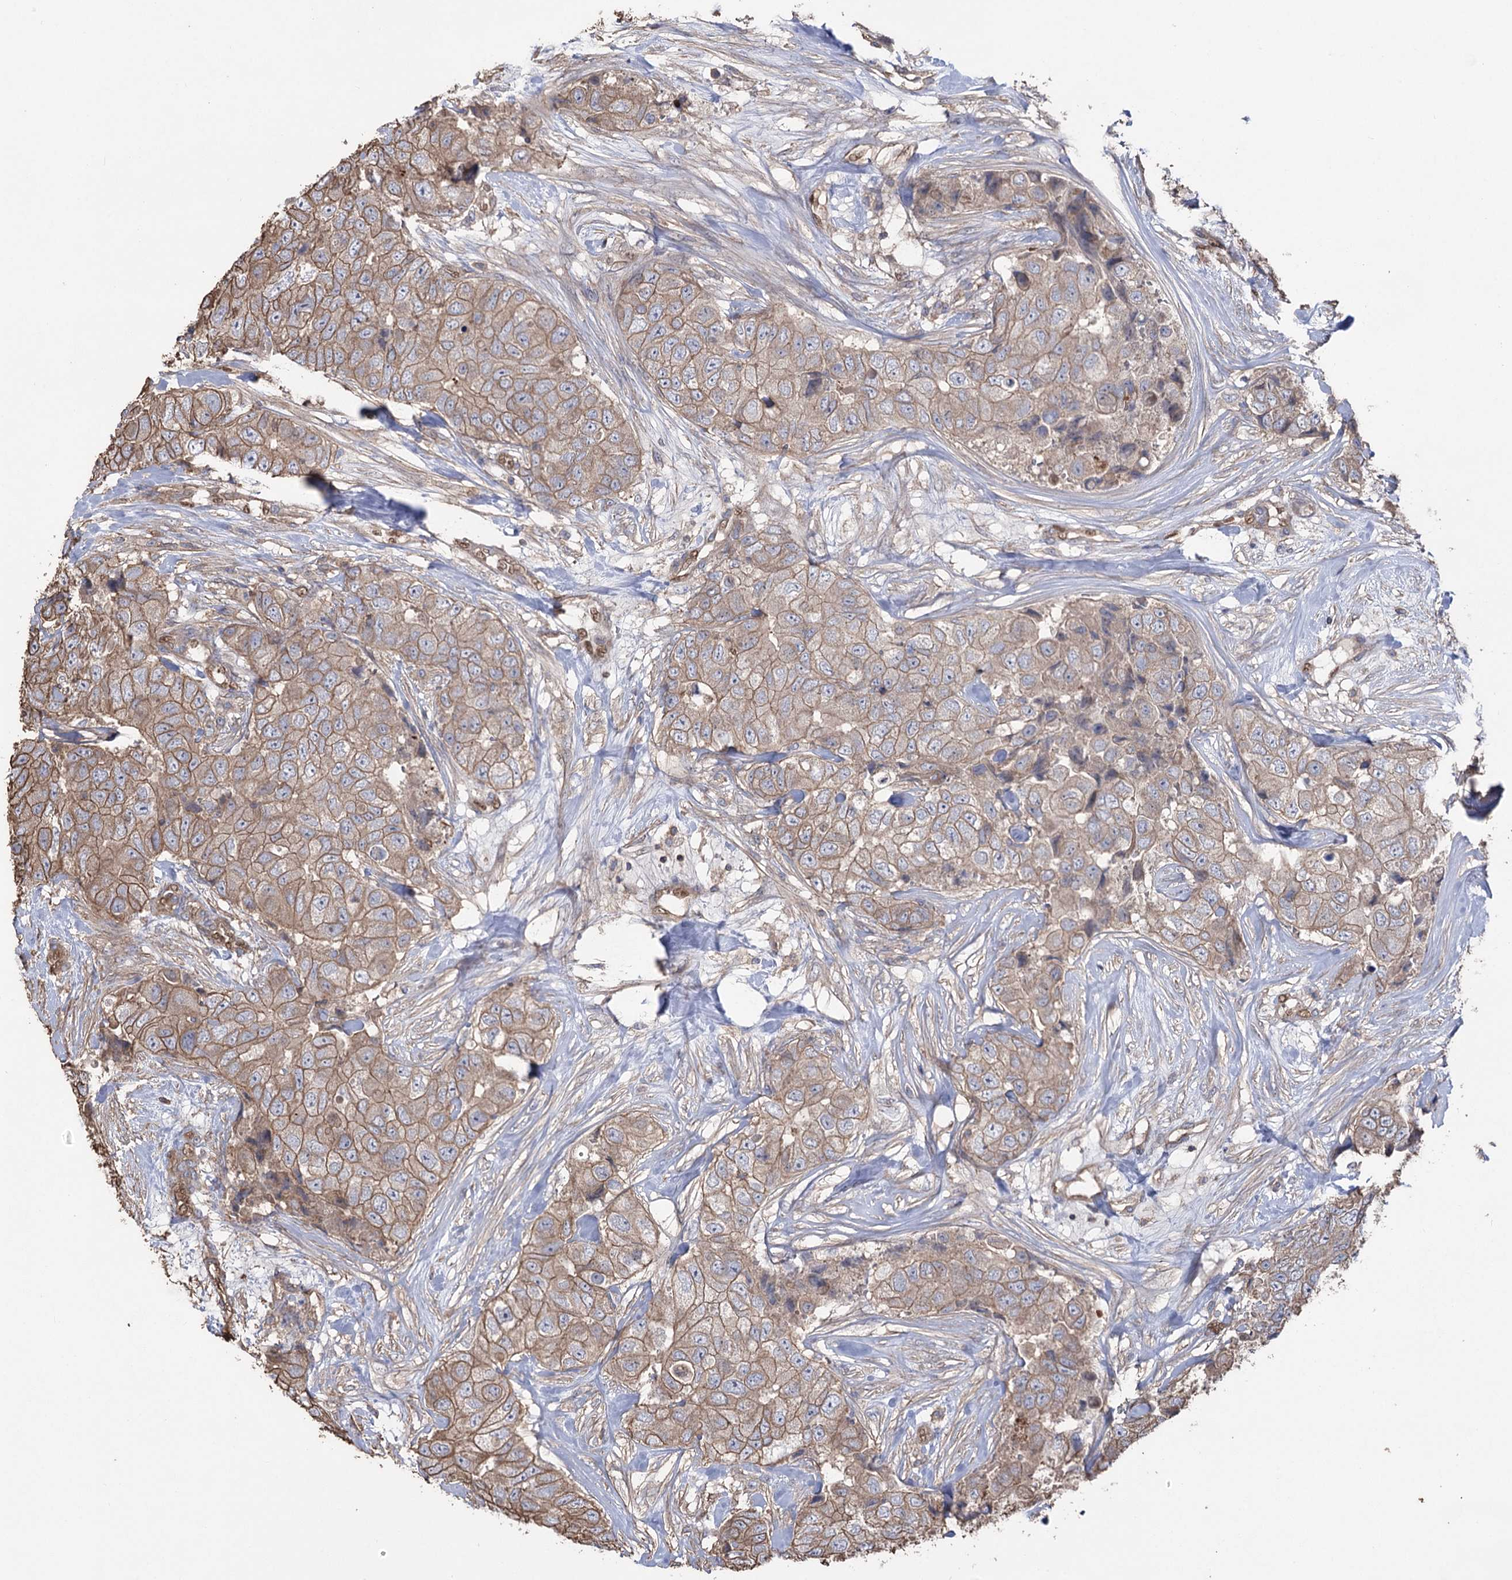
{"staining": {"intensity": "moderate", "quantity": ">75%", "location": "cytoplasmic/membranous"}, "tissue": "breast cancer", "cell_type": "Tumor cells", "image_type": "cancer", "snomed": [{"axis": "morphology", "description": "Duct carcinoma"}, {"axis": "topography", "description": "Breast"}], "caption": "This is an image of IHC staining of intraductal carcinoma (breast), which shows moderate expression in the cytoplasmic/membranous of tumor cells.", "gene": "FAM13B", "patient": {"sex": "female", "age": 62}}